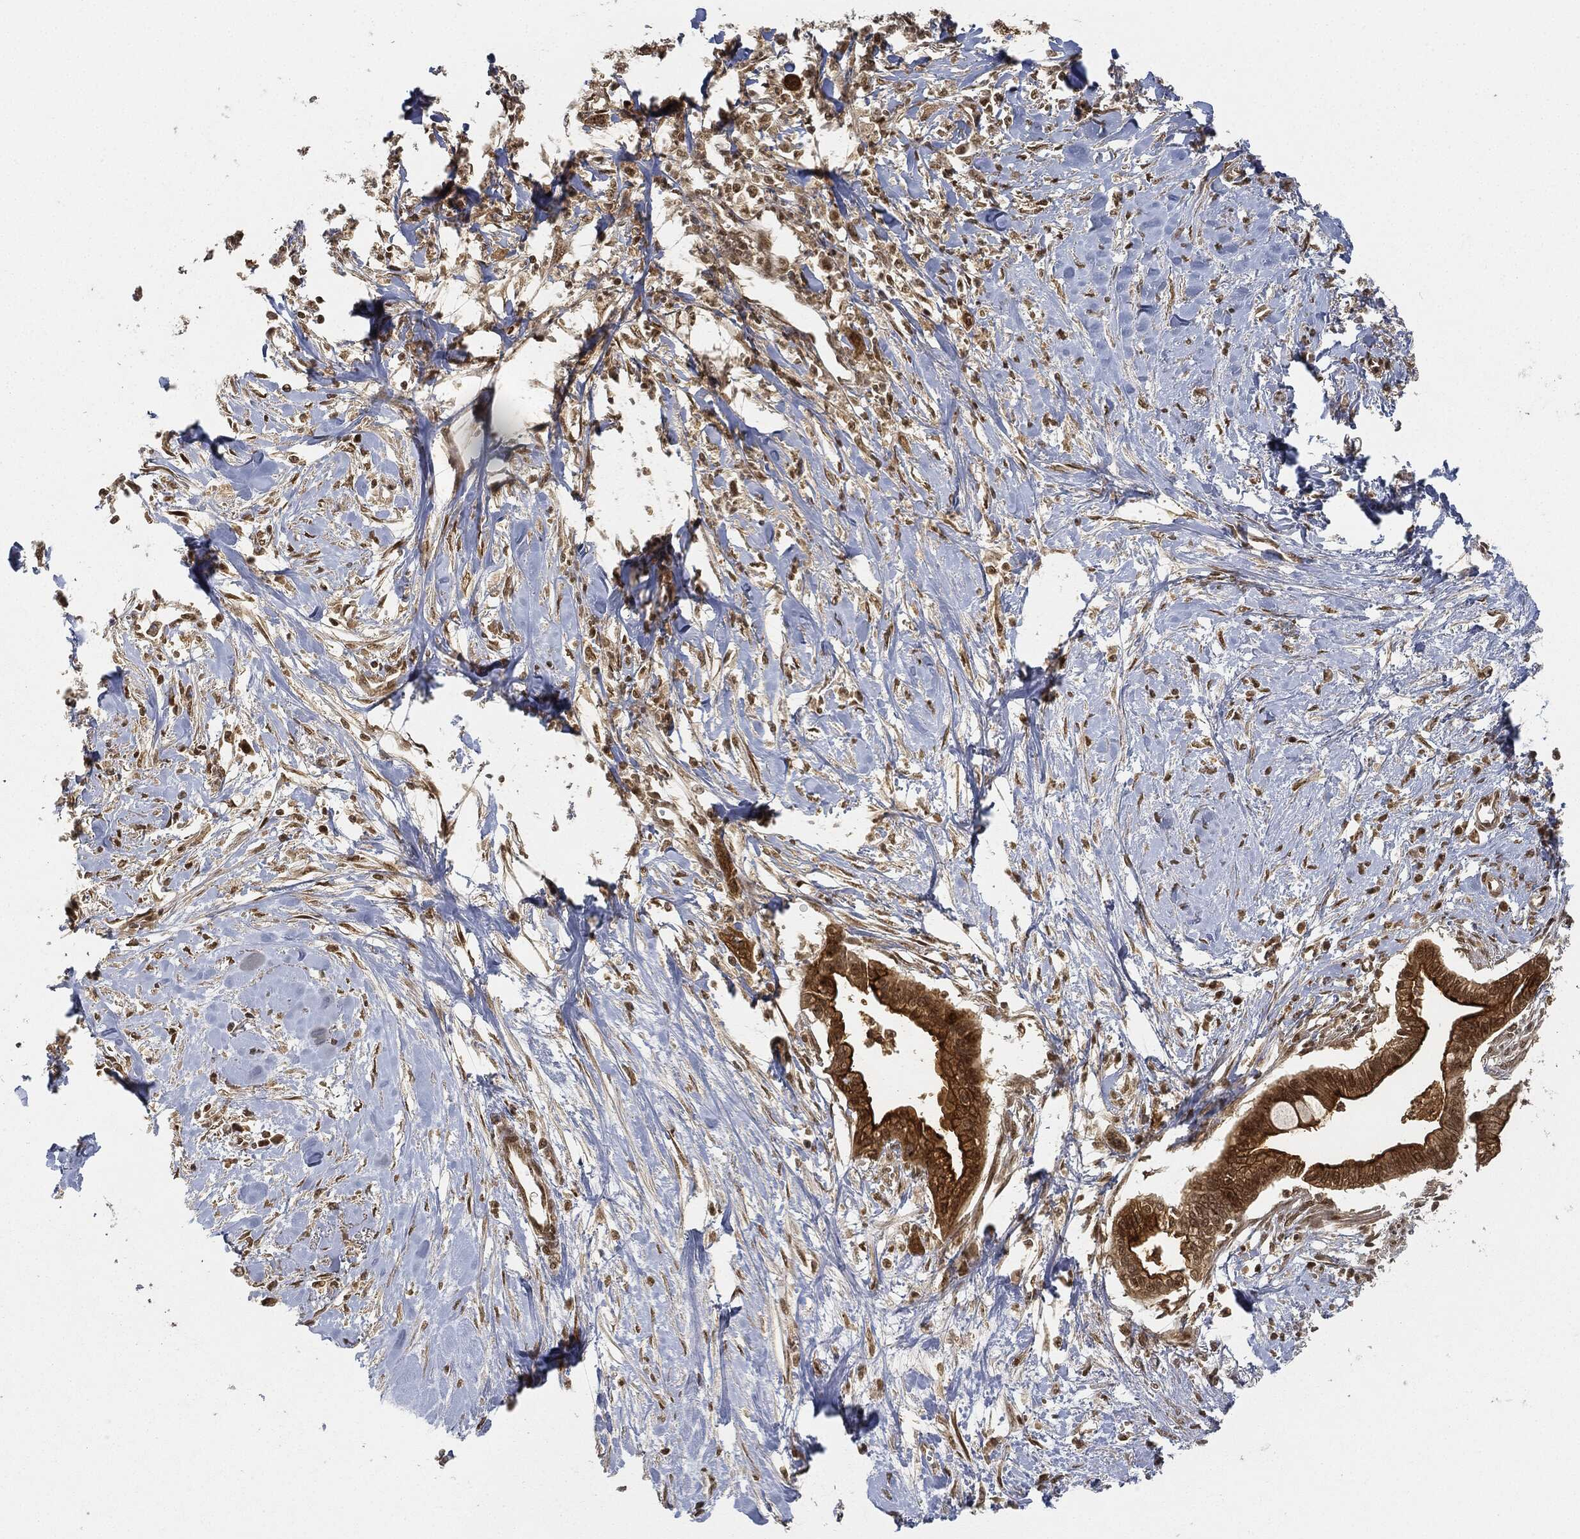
{"staining": {"intensity": "strong", "quantity": "25%-75%", "location": "cytoplasmic/membranous"}, "tissue": "pancreatic cancer", "cell_type": "Tumor cells", "image_type": "cancer", "snomed": [{"axis": "morphology", "description": "Normal tissue, NOS"}, {"axis": "morphology", "description": "Adenocarcinoma, NOS"}, {"axis": "topography", "description": "Pancreas"}], "caption": "Pancreatic cancer tissue displays strong cytoplasmic/membranous positivity in about 25%-75% of tumor cells", "gene": "CIB1", "patient": {"sex": "female", "age": 58}}